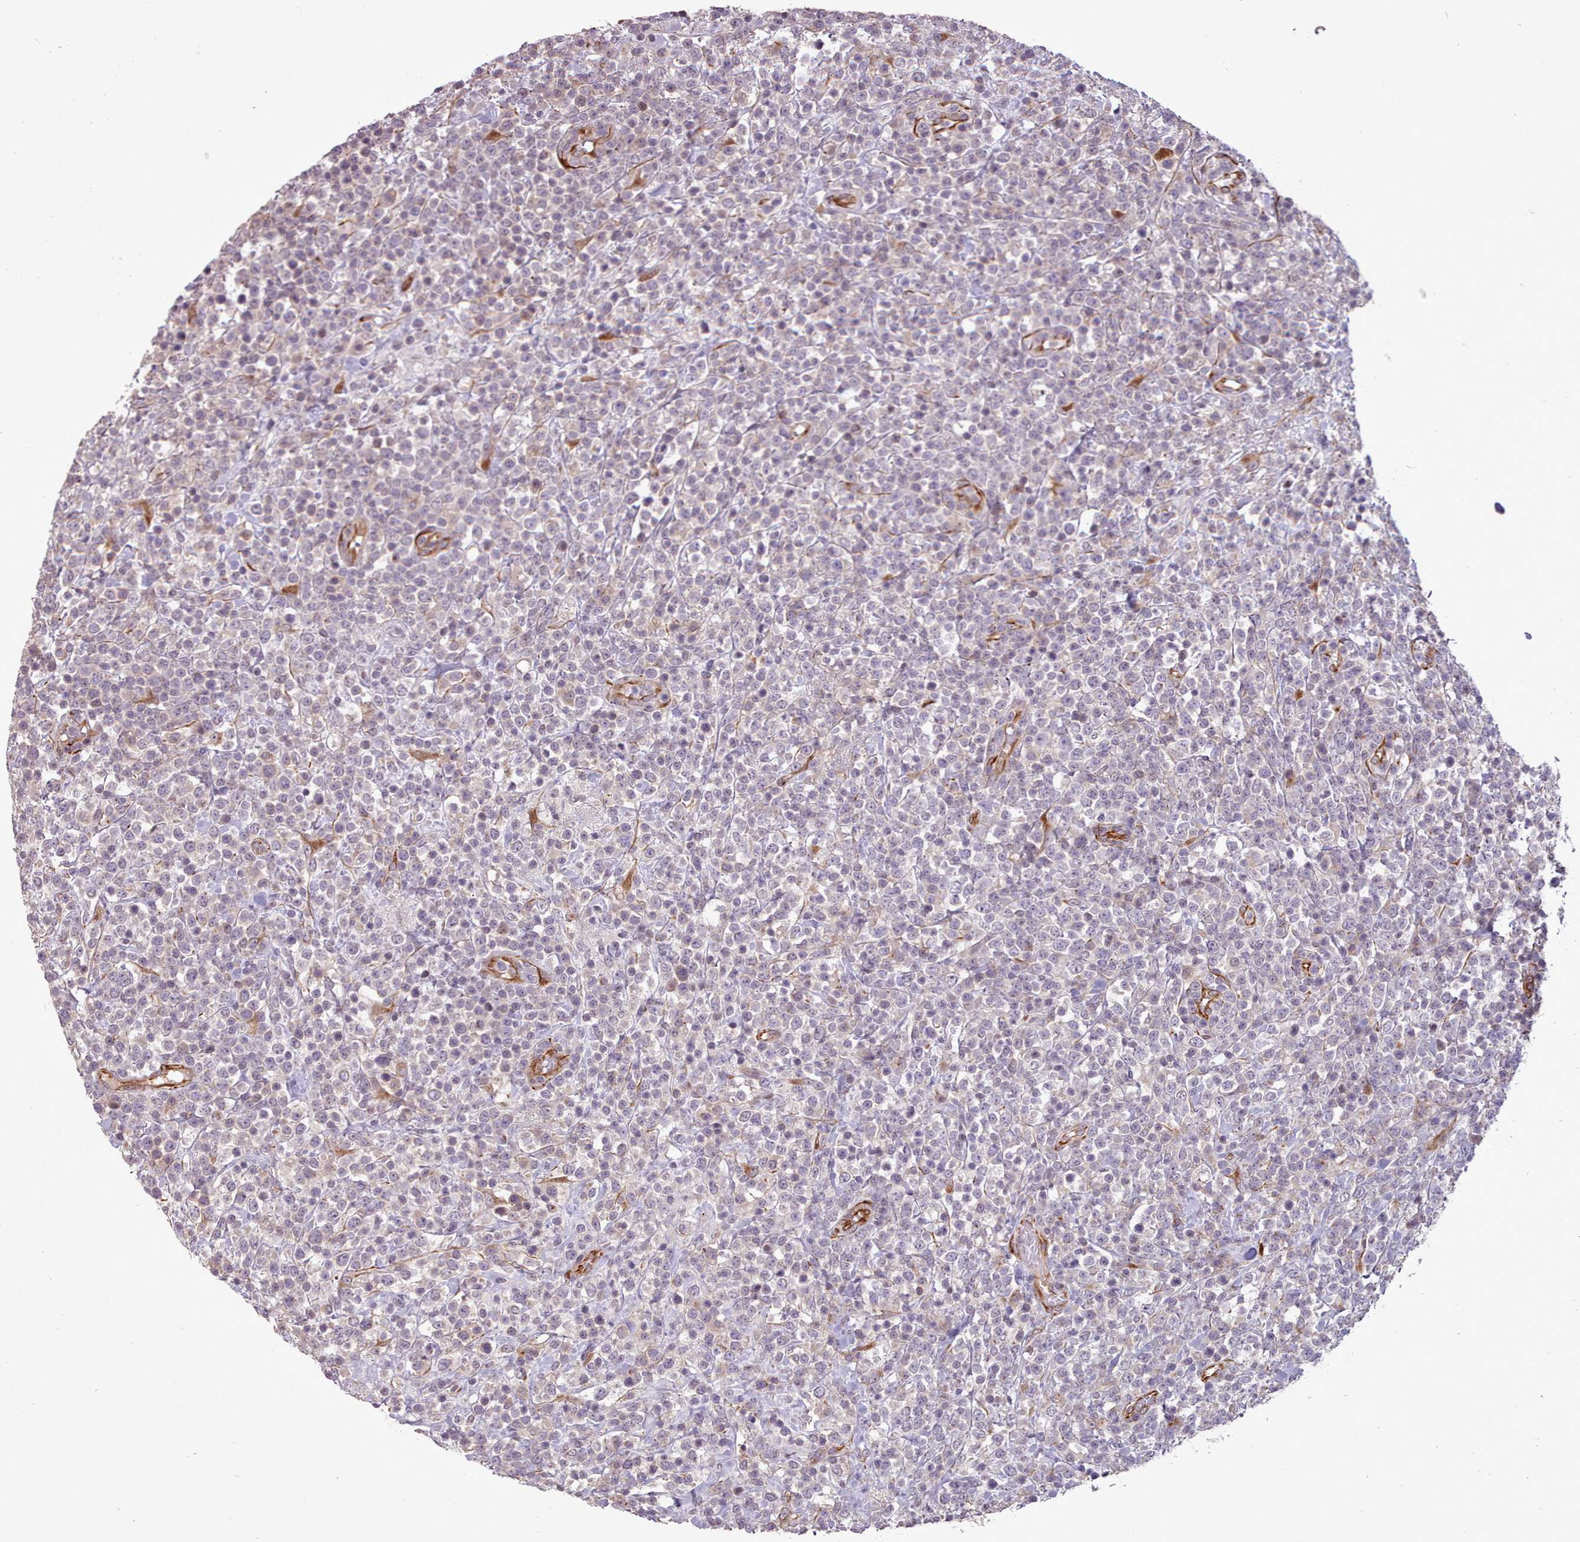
{"staining": {"intensity": "negative", "quantity": "none", "location": "none"}, "tissue": "lymphoma", "cell_type": "Tumor cells", "image_type": "cancer", "snomed": [{"axis": "morphology", "description": "Malignant lymphoma, non-Hodgkin's type, High grade"}, {"axis": "topography", "description": "Colon"}], "caption": "The histopathology image reveals no staining of tumor cells in malignant lymphoma, non-Hodgkin's type (high-grade).", "gene": "GBGT1", "patient": {"sex": "female", "age": 53}}